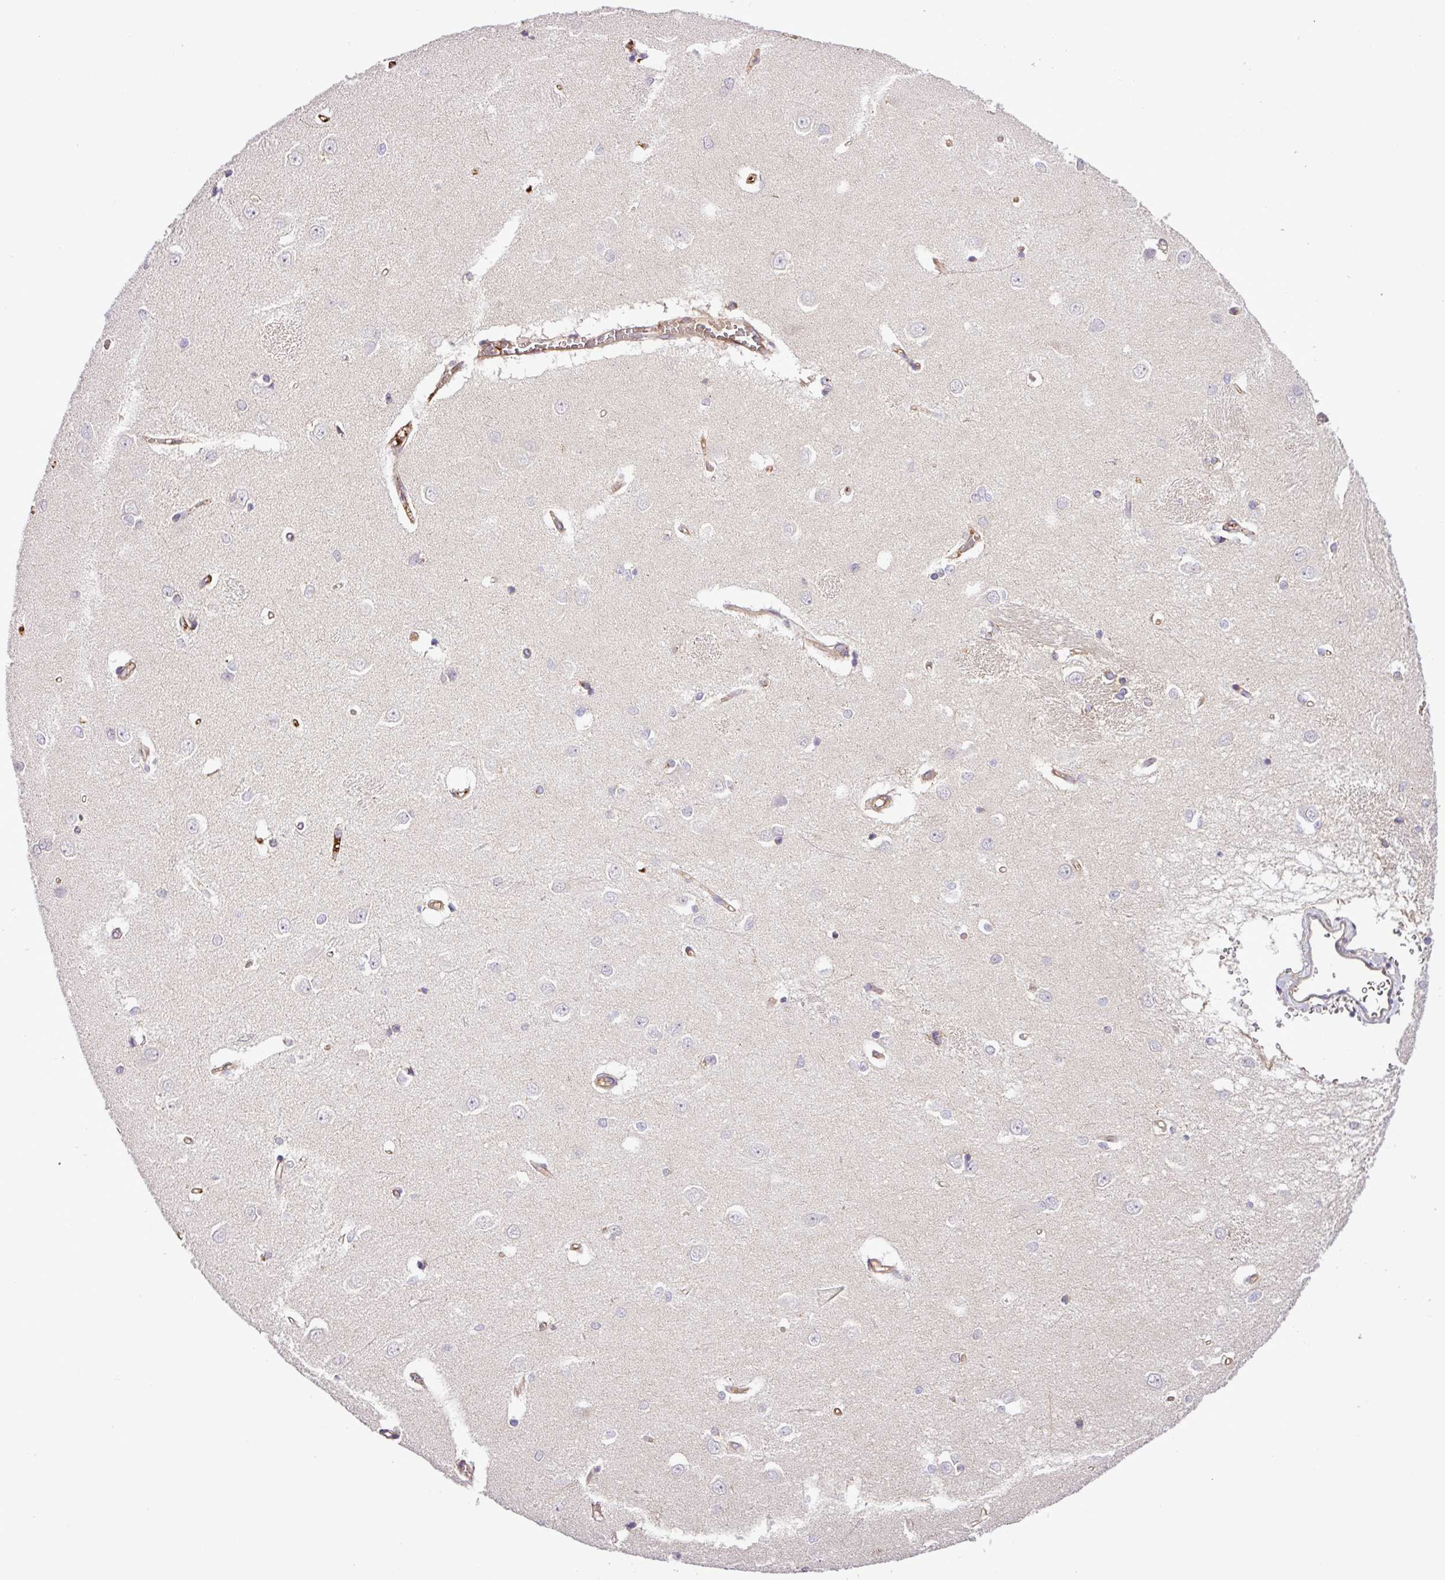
{"staining": {"intensity": "negative", "quantity": "none", "location": "none"}, "tissue": "caudate", "cell_type": "Glial cells", "image_type": "normal", "snomed": [{"axis": "morphology", "description": "Normal tissue, NOS"}, {"axis": "topography", "description": "Lateral ventricle wall"}], "caption": "Benign caudate was stained to show a protein in brown. There is no significant expression in glial cells. The staining was performed using DAB to visualize the protein expression in brown, while the nuclei were stained in blue with hematoxylin (Magnification: 20x).", "gene": "CWH43", "patient": {"sex": "male", "age": 37}}